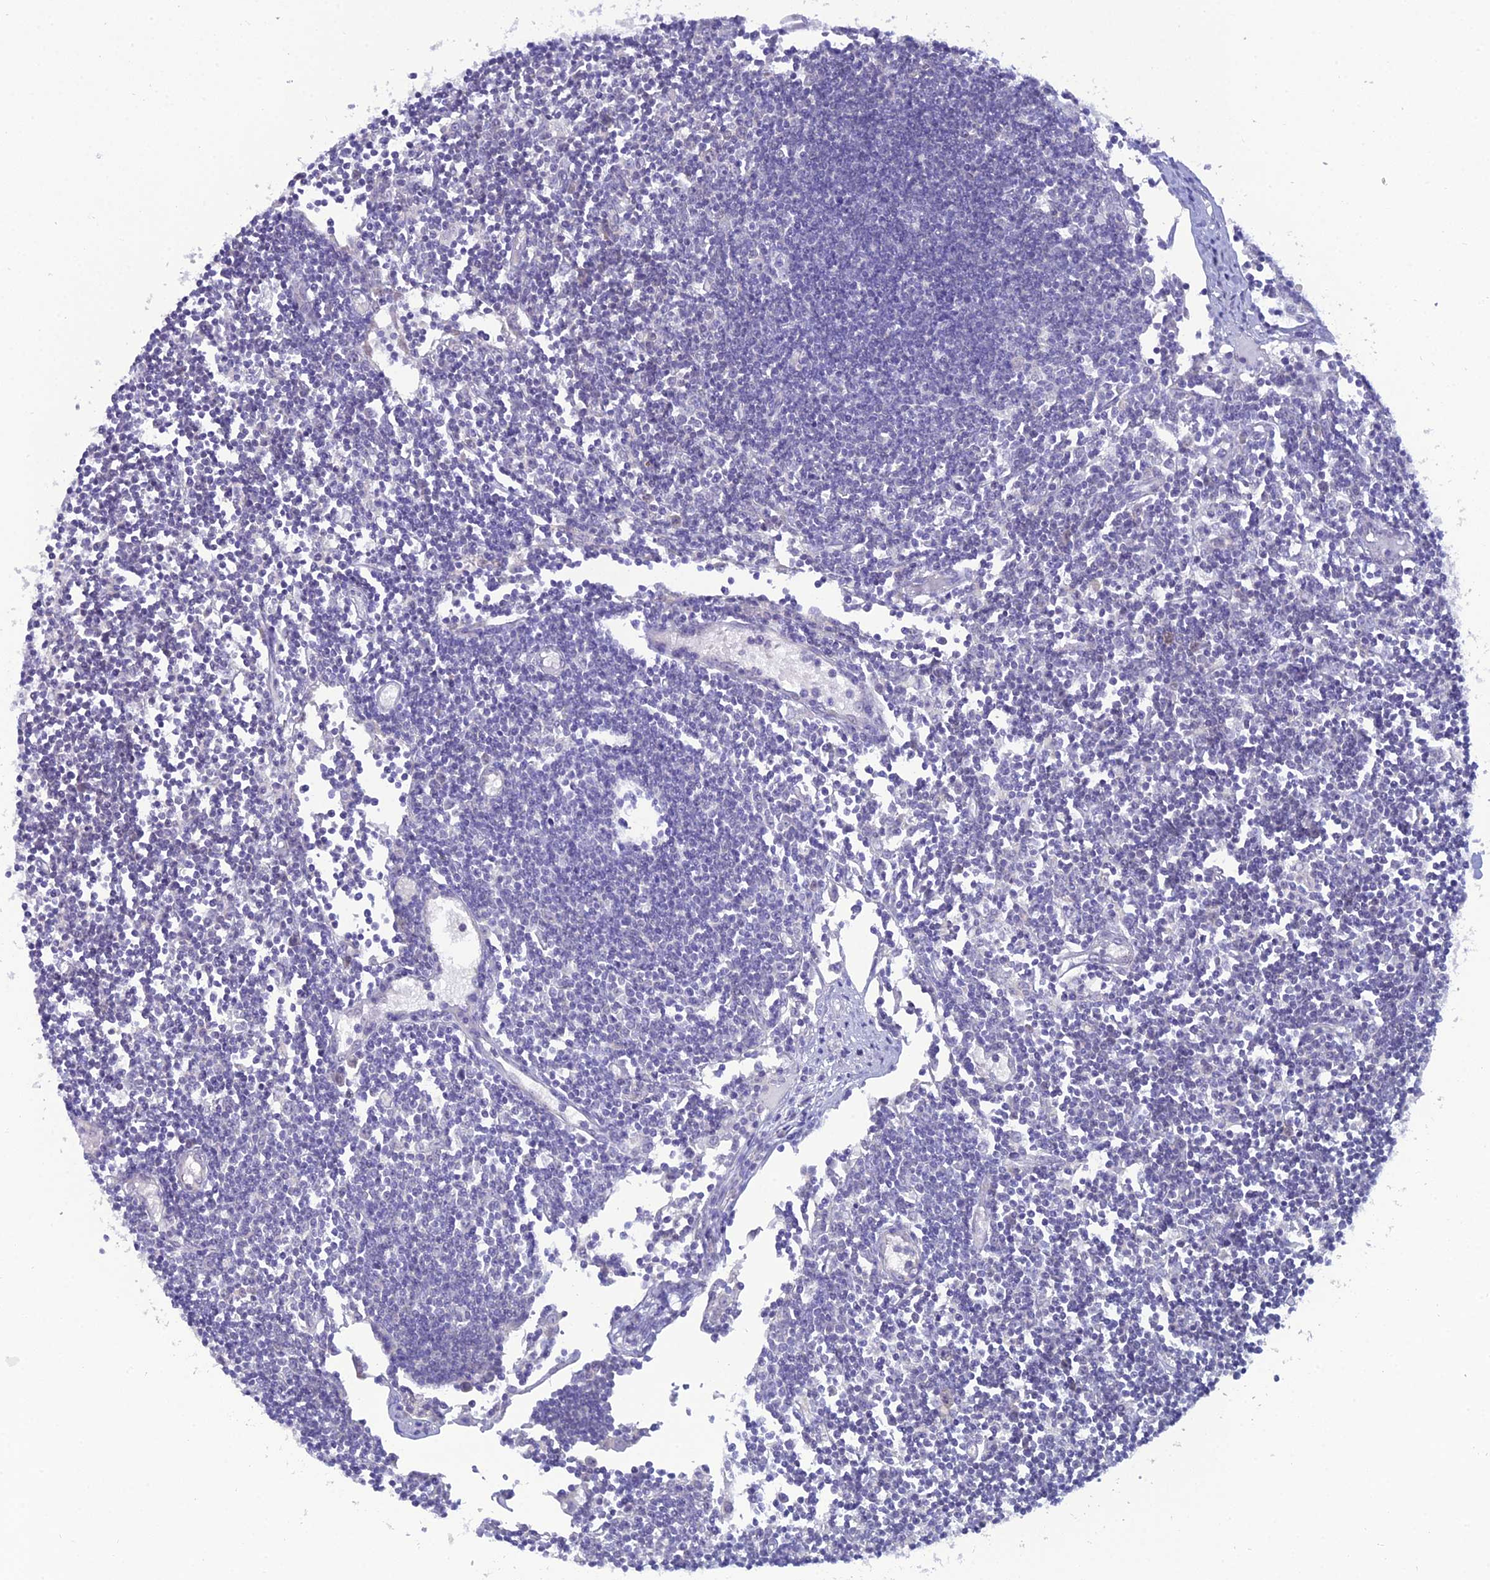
{"staining": {"intensity": "negative", "quantity": "none", "location": "none"}, "tissue": "lymph node", "cell_type": "Germinal center cells", "image_type": "normal", "snomed": [{"axis": "morphology", "description": "Normal tissue, NOS"}, {"axis": "topography", "description": "Lymph node"}], "caption": "Immunohistochemistry image of unremarkable lymph node stained for a protein (brown), which displays no expression in germinal center cells. (IHC, brightfield microscopy, high magnification).", "gene": "GNPNAT1", "patient": {"sex": "female", "age": 11}}